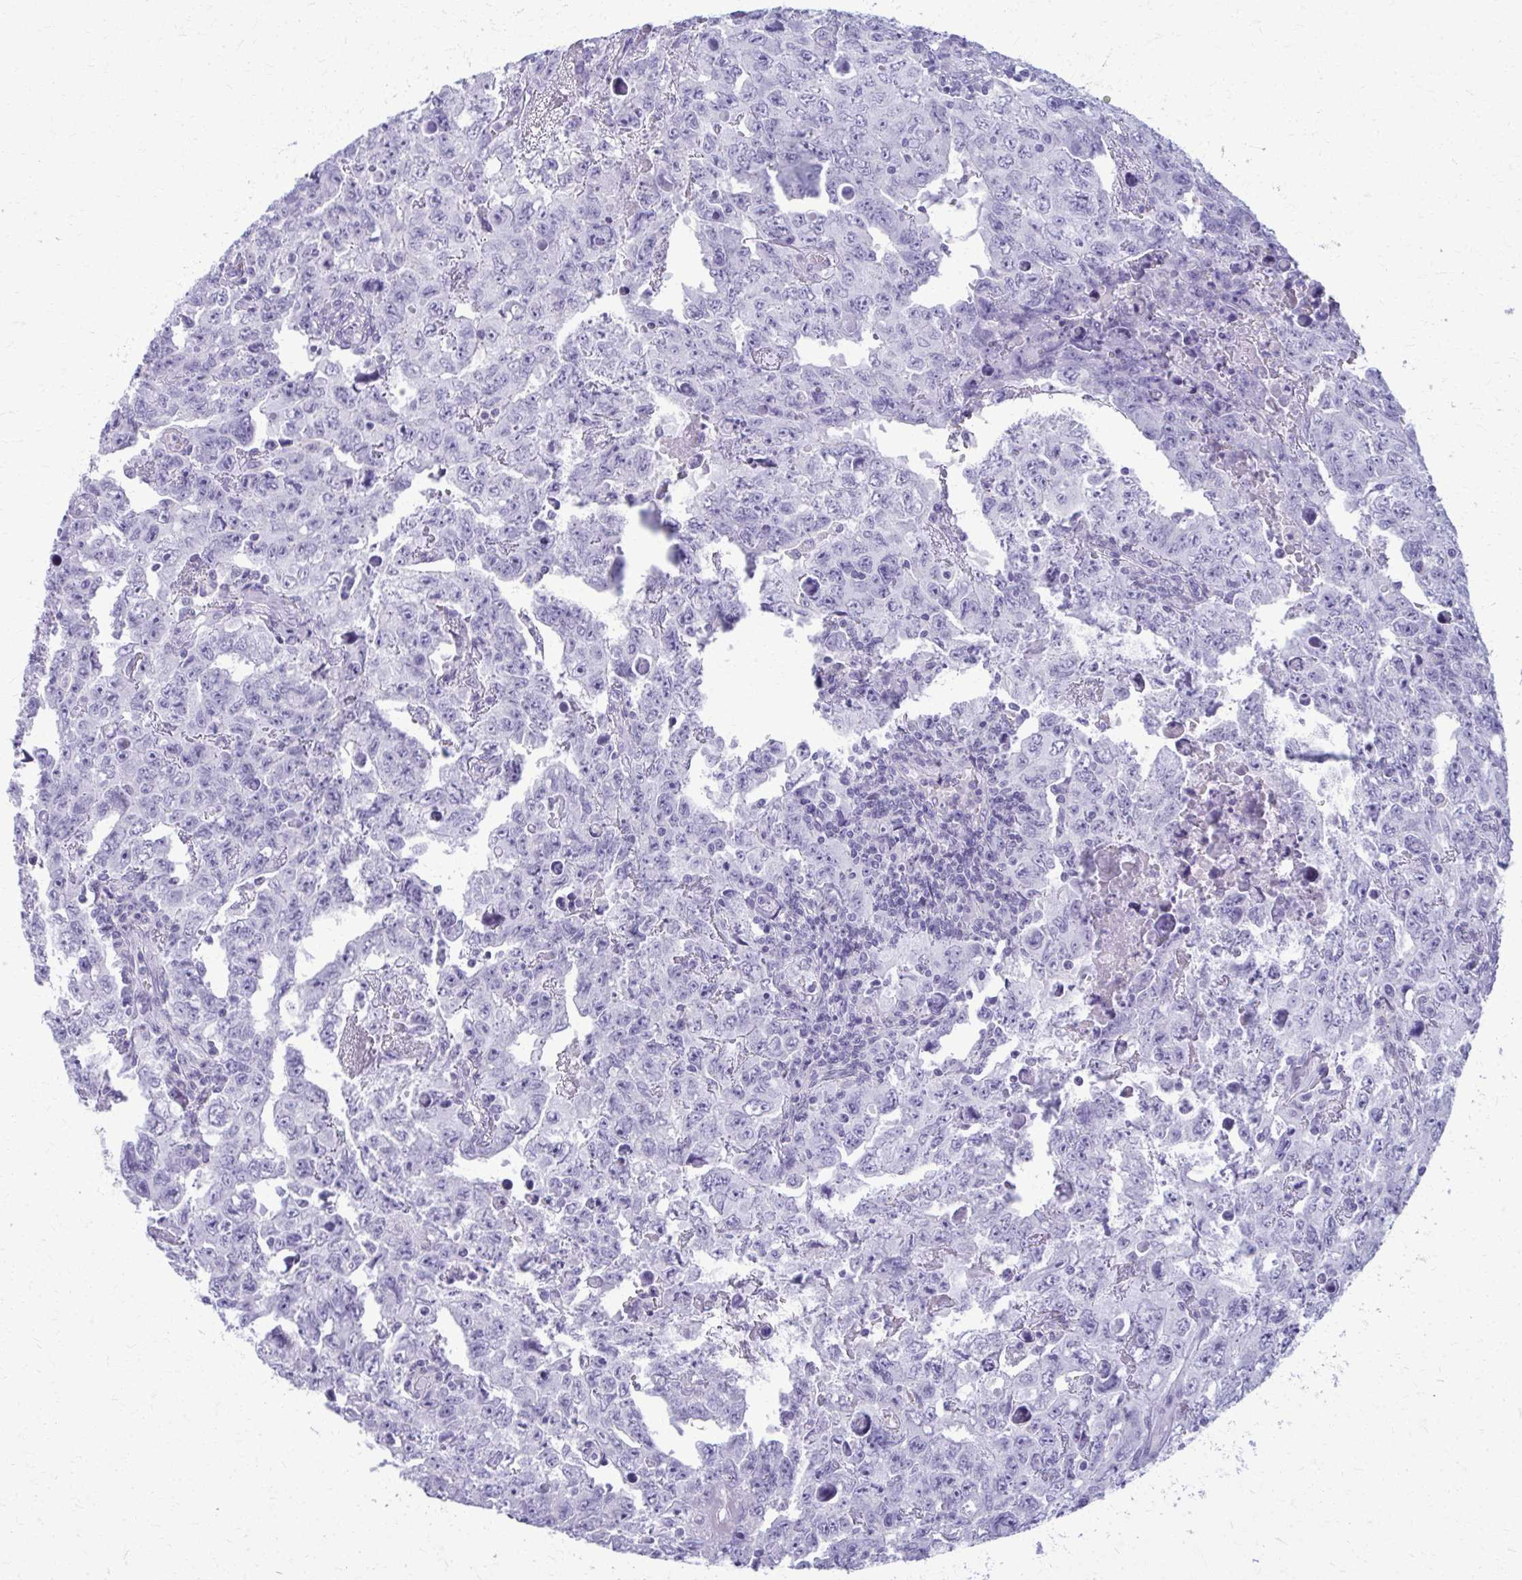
{"staining": {"intensity": "negative", "quantity": "none", "location": "none"}, "tissue": "testis cancer", "cell_type": "Tumor cells", "image_type": "cancer", "snomed": [{"axis": "morphology", "description": "Carcinoma, Embryonal, NOS"}, {"axis": "topography", "description": "Testis"}], "caption": "There is no significant expression in tumor cells of testis cancer (embryonal carcinoma). (Brightfield microscopy of DAB immunohistochemistry at high magnification).", "gene": "ACSM2B", "patient": {"sex": "male", "age": 24}}